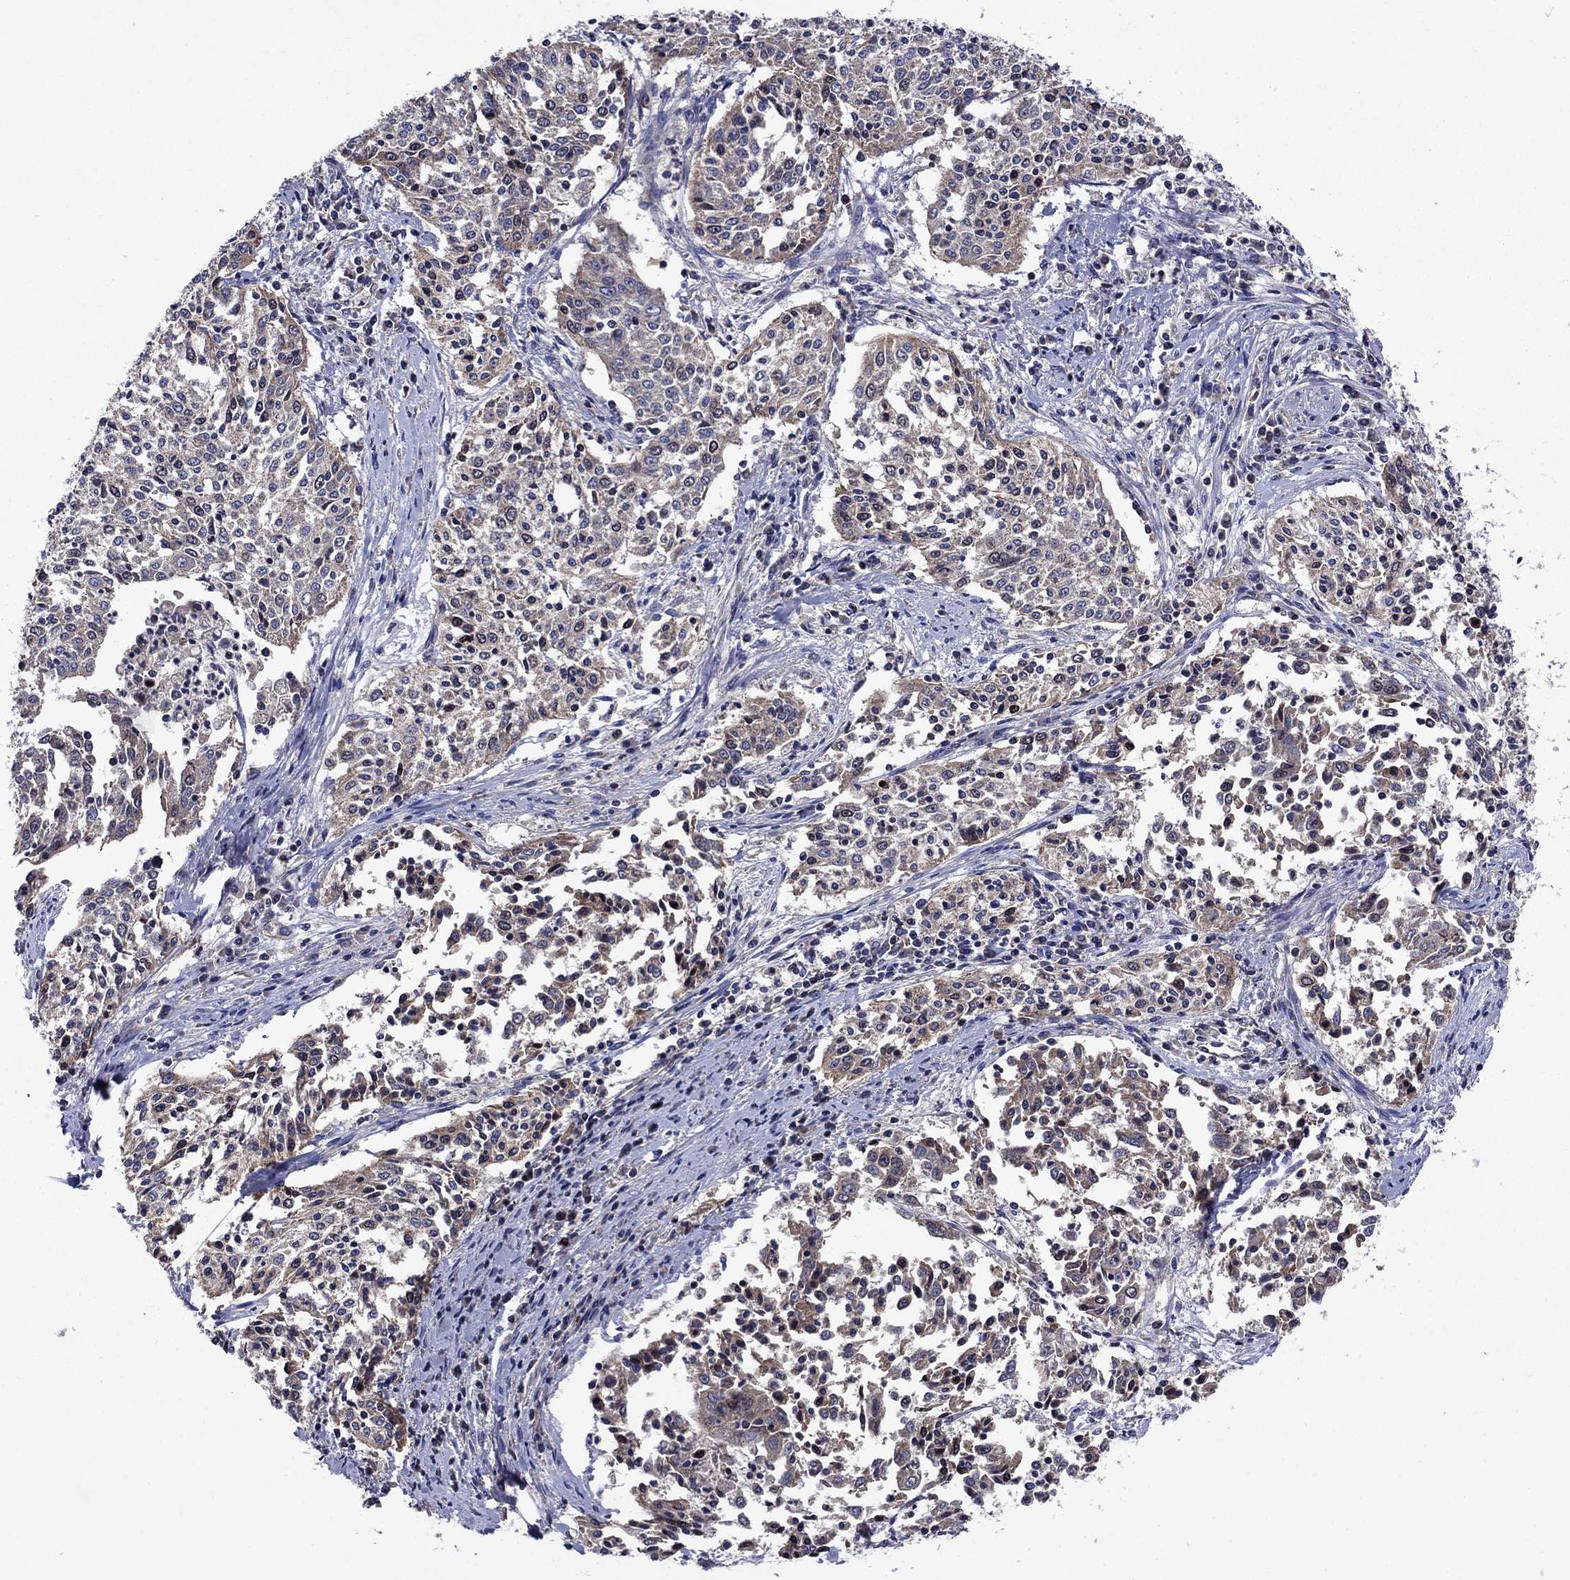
{"staining": {"intensity": "weak", "quantity": "25%-75%", "location": "cytoplasmic/membranous"}, "tissue": "cervical cancer", "cell_type": "Tumor cells", "image_type": "cancer", "snomed": [{"axis": "morphology", "description": "Squamous cell carcinoma, NOS"}, {"axis": "topography", "description": "Cervix"}], "caption": "There is low levels of weak cytoplasmic/membranous expression in tumor cells of cervical squamous cell carcinoma, as demonstrated by immunohistochemical staining (brown color).", "gene": "KIF22", "patient": {"sex": "female", "age": 41}}